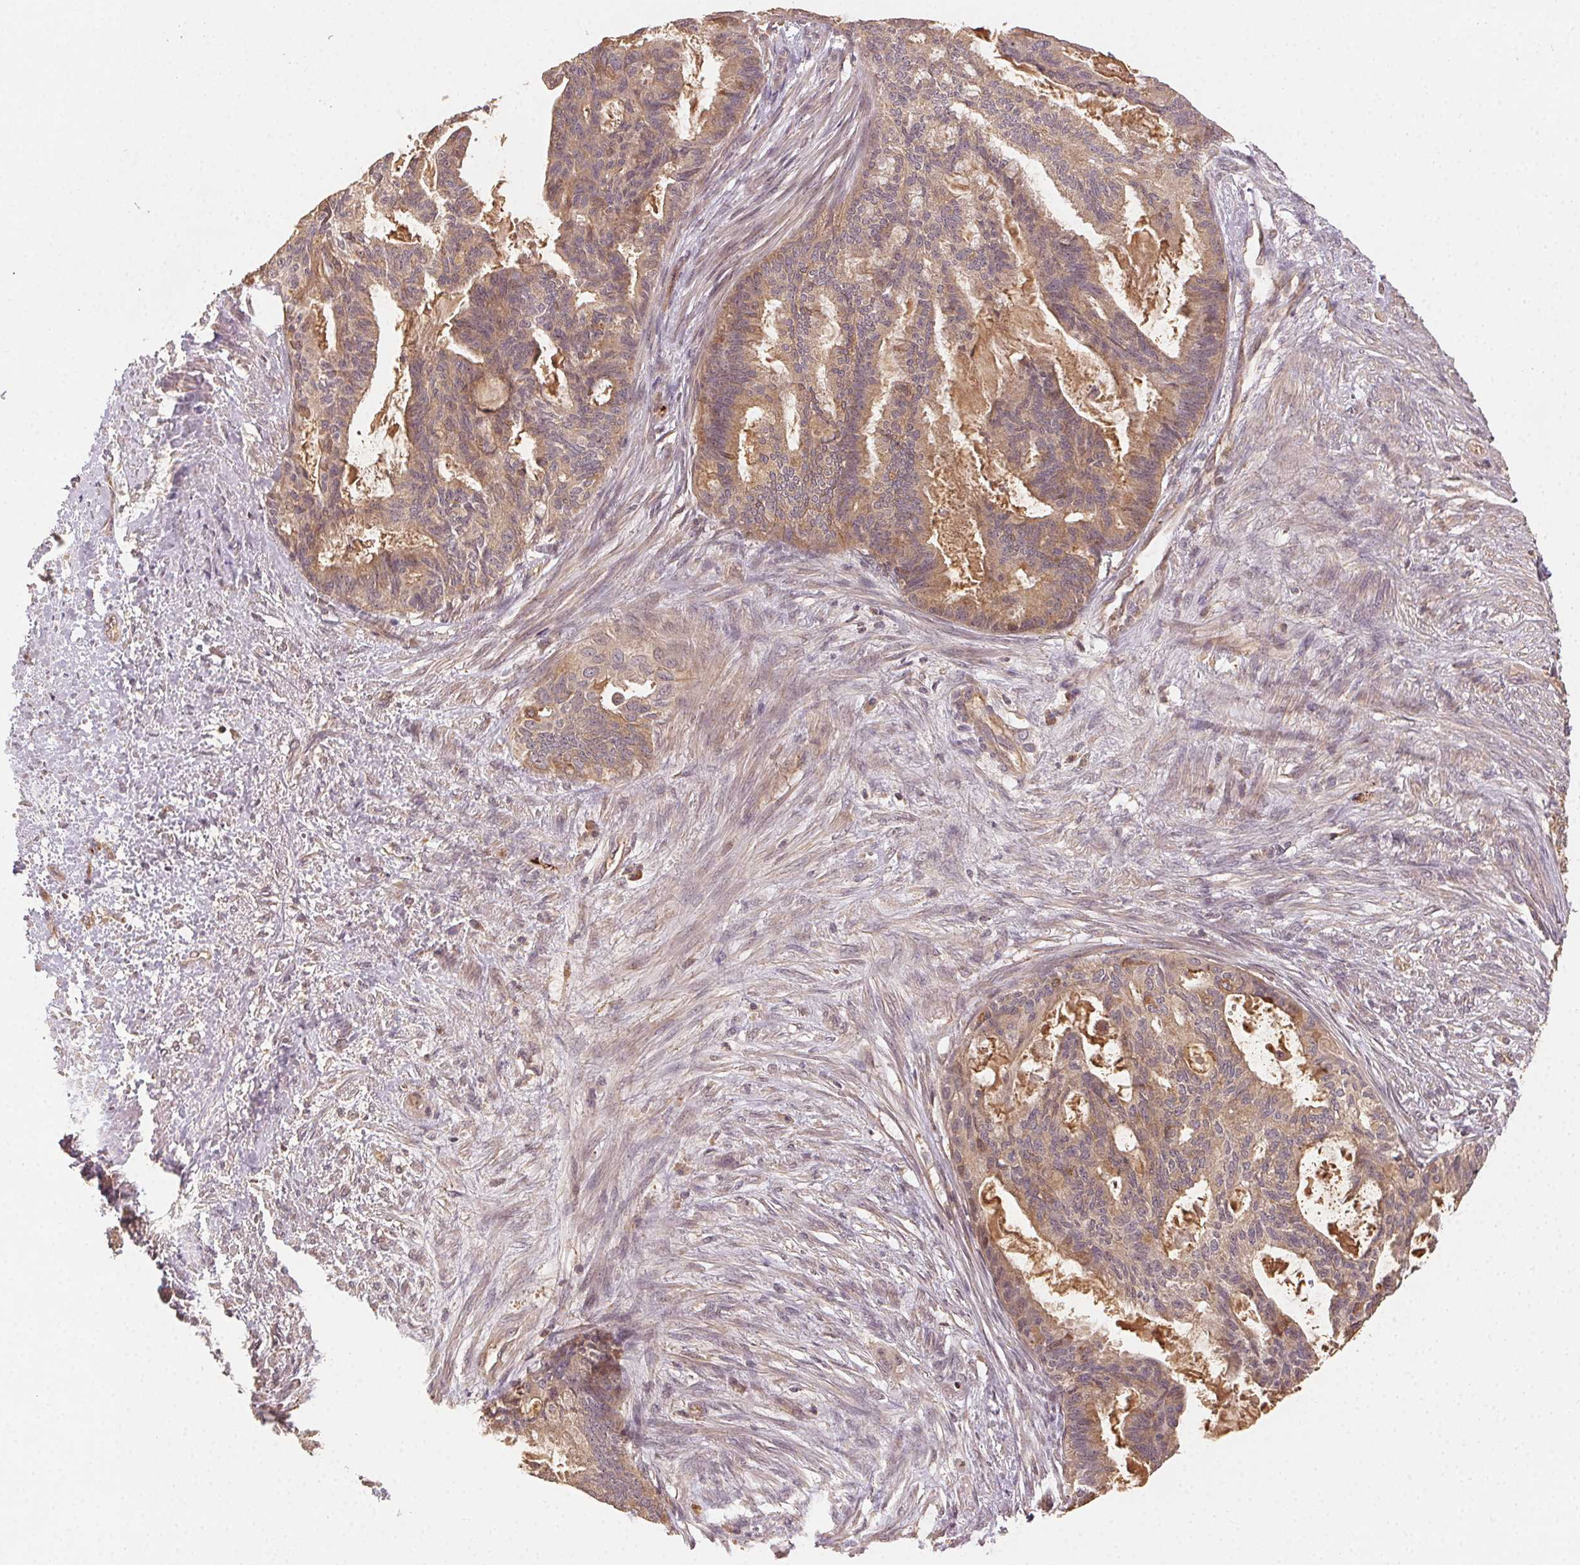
{"staining": {"intensity": "moderate", "quantity": ">75%", "location": "cytoplasmic/membranous"}, "tissue": "endometrial cancer", "cell_type": "Tumor cells", "image_type": "cancer", "snomed": [{"axis": "morphology", "description": "Adenocarcinoma, NOS"}, {"axis": "topography", "description": "Endometrium"}], "caption": "Tumor cells show medium levels of moderate cytoplasmic/membranous staining in about >75% of cells in adenocarcinoma (endometrial).", "gene": "RALA", "patient": {"sex": "female", "age": 86}}